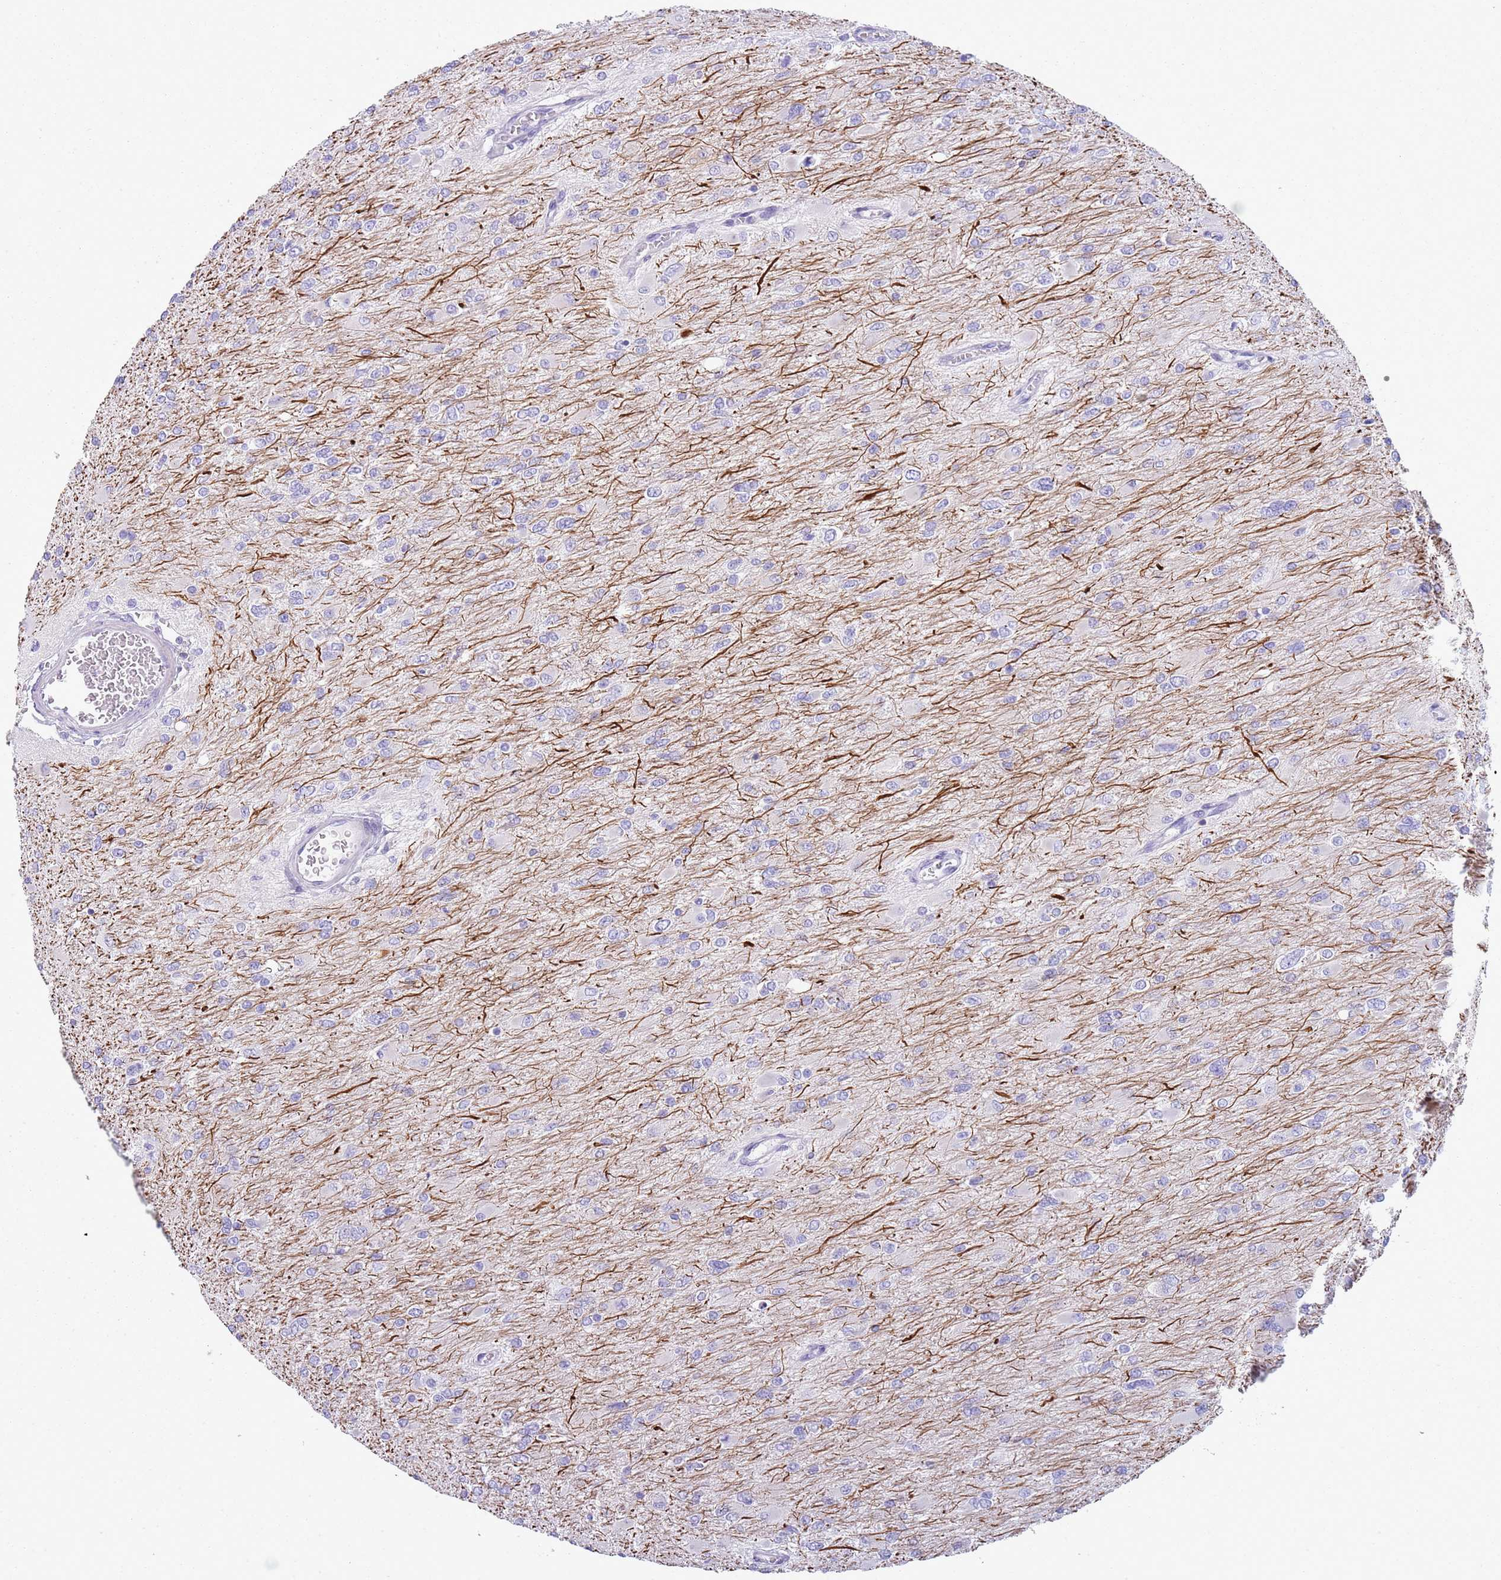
{"staining": {"intensity": "negative", "quantity": "none", "location": "none"}, "tissue": "glioma", "cell_type": "Tumor cells", "image_type": "cancer", "snomed": [{"axis": "morphology", "description": "Glioma, malignant, High grade"}, {"axis": "topography", "description": "Cerebral cortex"}], "caption": "Histopathology image shows no protein positivity in tumor cells of malignant high-grade glioma tissue.", "gene": "NBPF20", "patient": {"sex": "female", "age": 36}}